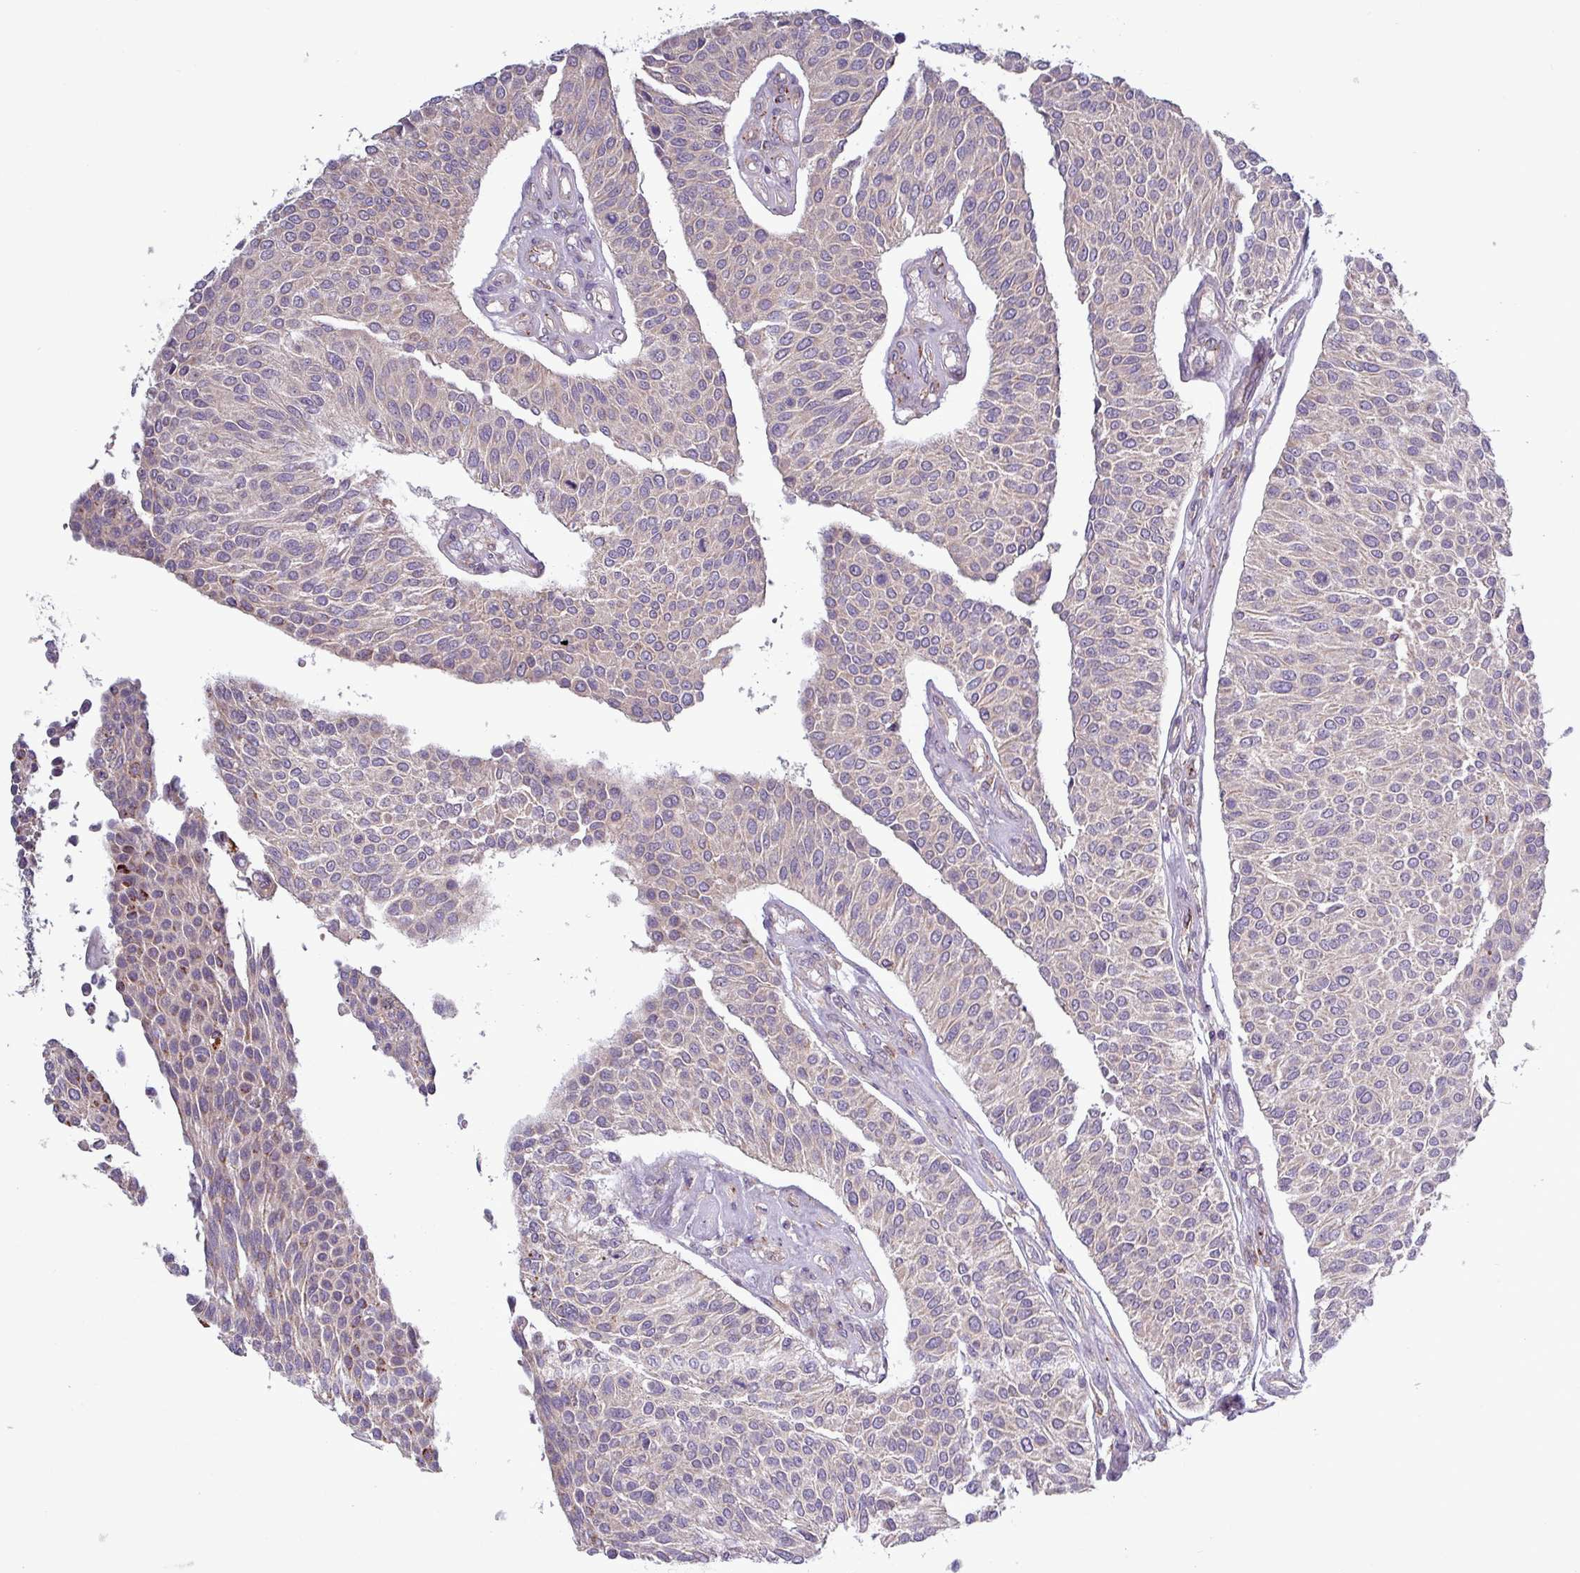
{"staining": {"intensity": "negative", "quantity": "none", "location": "none"}, "tissue": "urothelial cancer", "cell_type": "Tumor cells", "image_type": "cancer", "snomed": [{"axis": "morphology", "description": "Urothelial carcinoma, NOS"}, {"axis": "topography", "description": "Urinary bladder"}], "caption": "Image shows no protein expression in tumor cells of urothelial cancer tissue.", "gene": "PLIN2", "patient": {"sex": "male", "age": 55}}